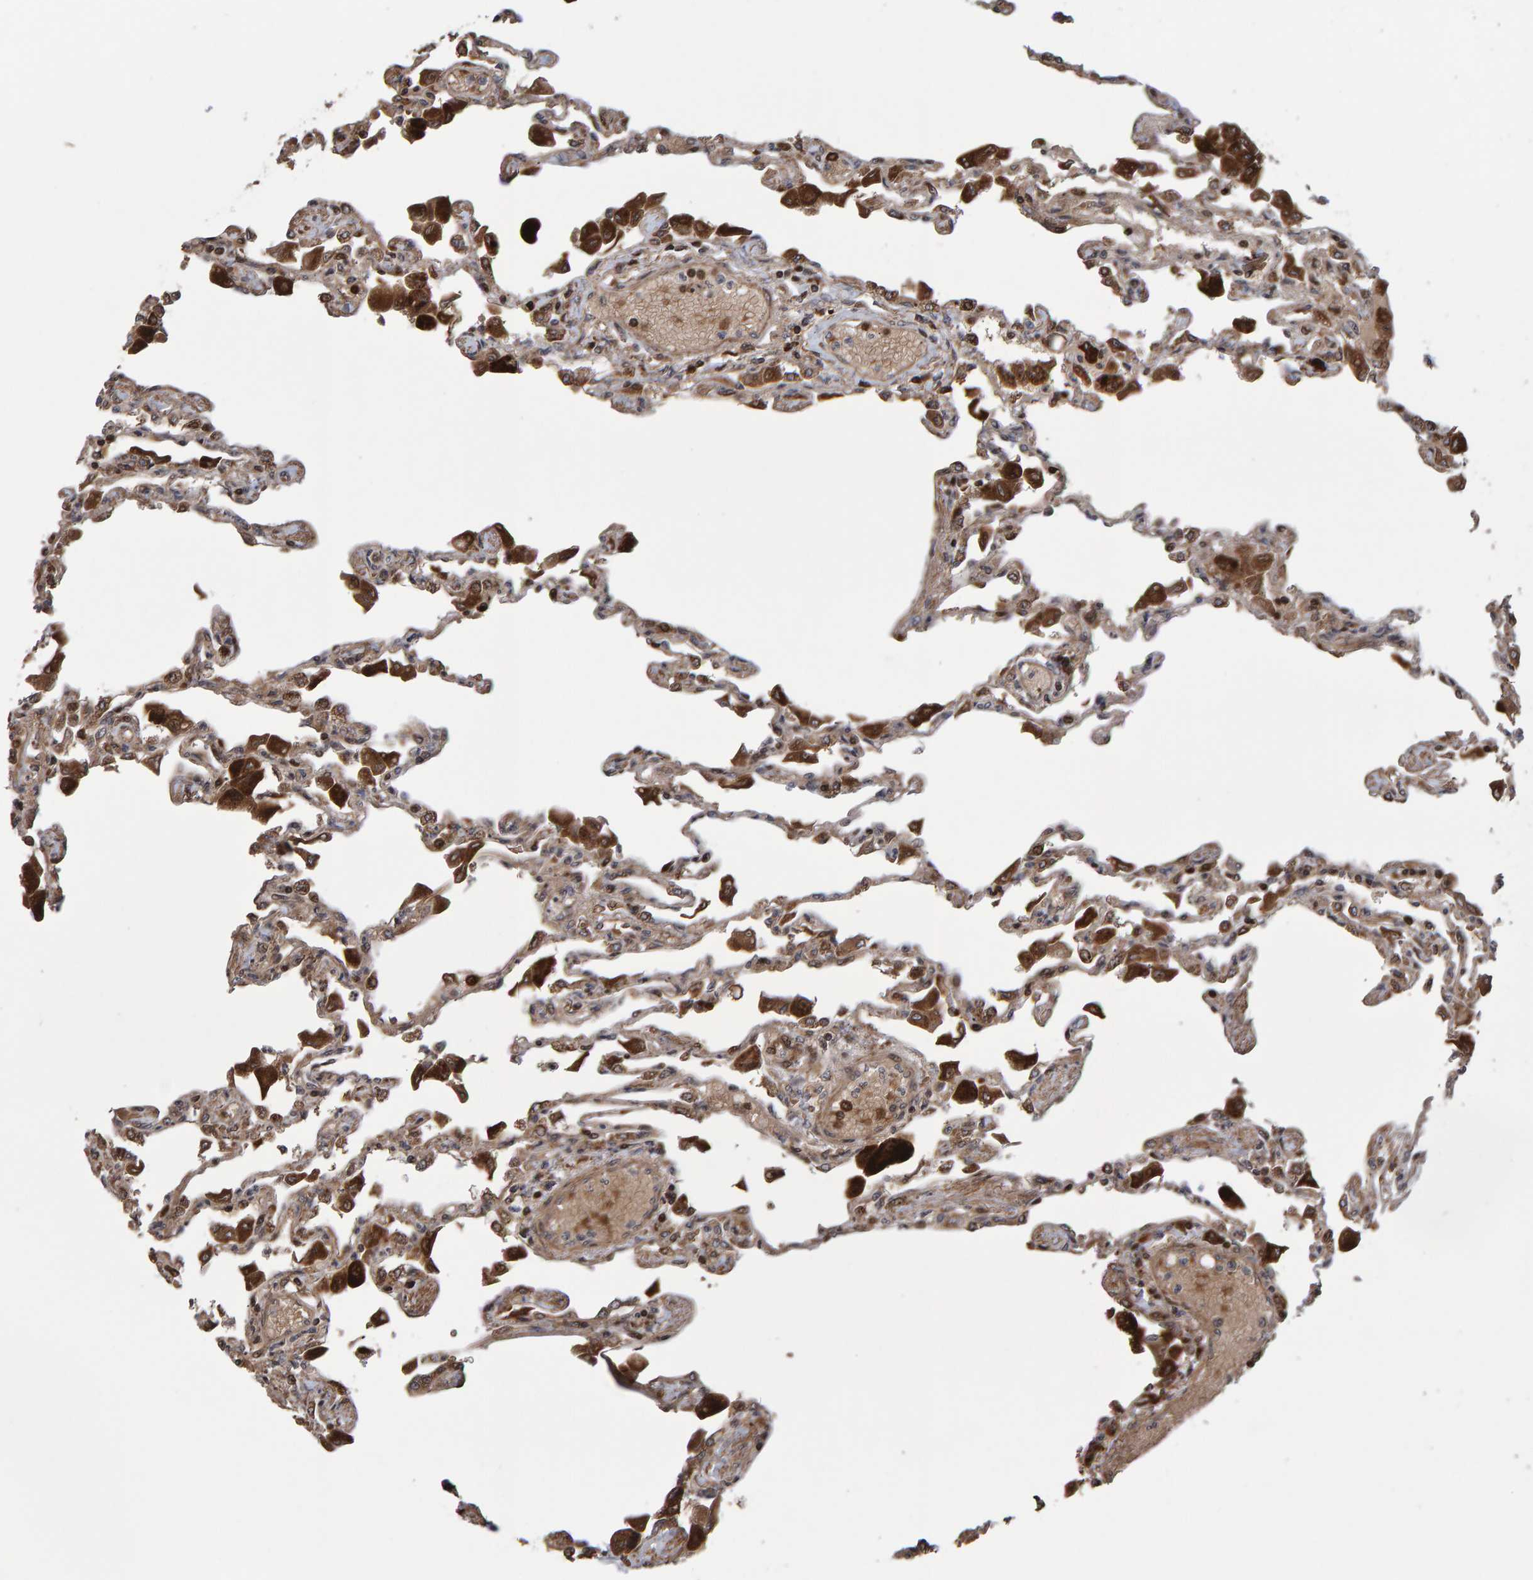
{"staining": {"intensity": "moderate", "quantity": ">75%", "location": "cytoplasmic/membranous"}, "tissue": "lung", "cell_type": "Alveolar cells", "image_type": "normal", "snomed": [{"axis": "morphology", "description": "Normal tissue, NOS"}, {"axis": "topography", "description": "Bronchus"}, {"axis": "topography", "description": "Lung"}], "caption": "Approximately >75% of alveolar cells in benign human lung exhibit moderate cytoplasmic/membranous protein positivity as visualized by brown immunohistochemical staining.", "gene": "PECR", "patient": {"sex": "female", "age": 49}}